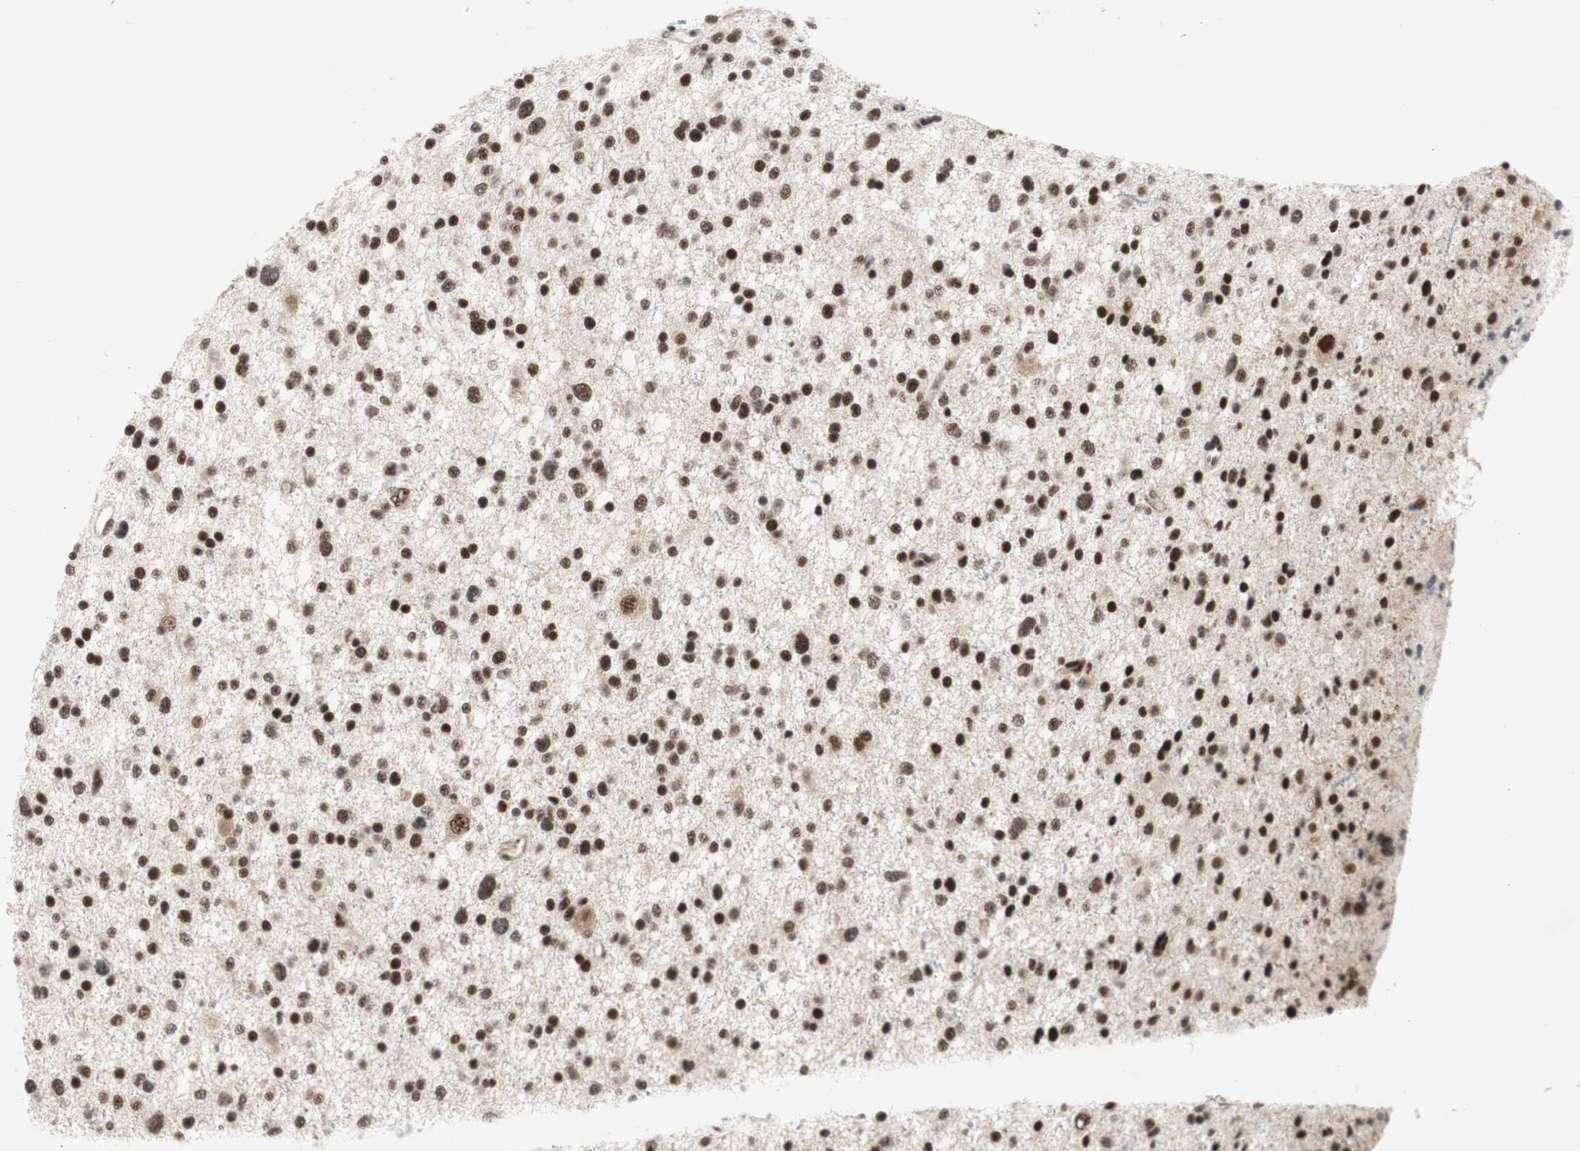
{"staining": {"intensity": "strong", "quantity": ">75%", "location": "nuclear"}, "tissue": "glioma", "cell_type": "Tumor cells", "image_type": "cancer", "snomed": [{"axis": "morphology", "description": "Glioma, malignant, Low grade"}, {"axis": "topography", "description": "Brain"}], "caption": "A micrograph of human glioma stained for a protein shows strong nuclear brown staining in tumor cells.", "gene": "PRPF19", "patient": {"sex": "female", "age": 37}}